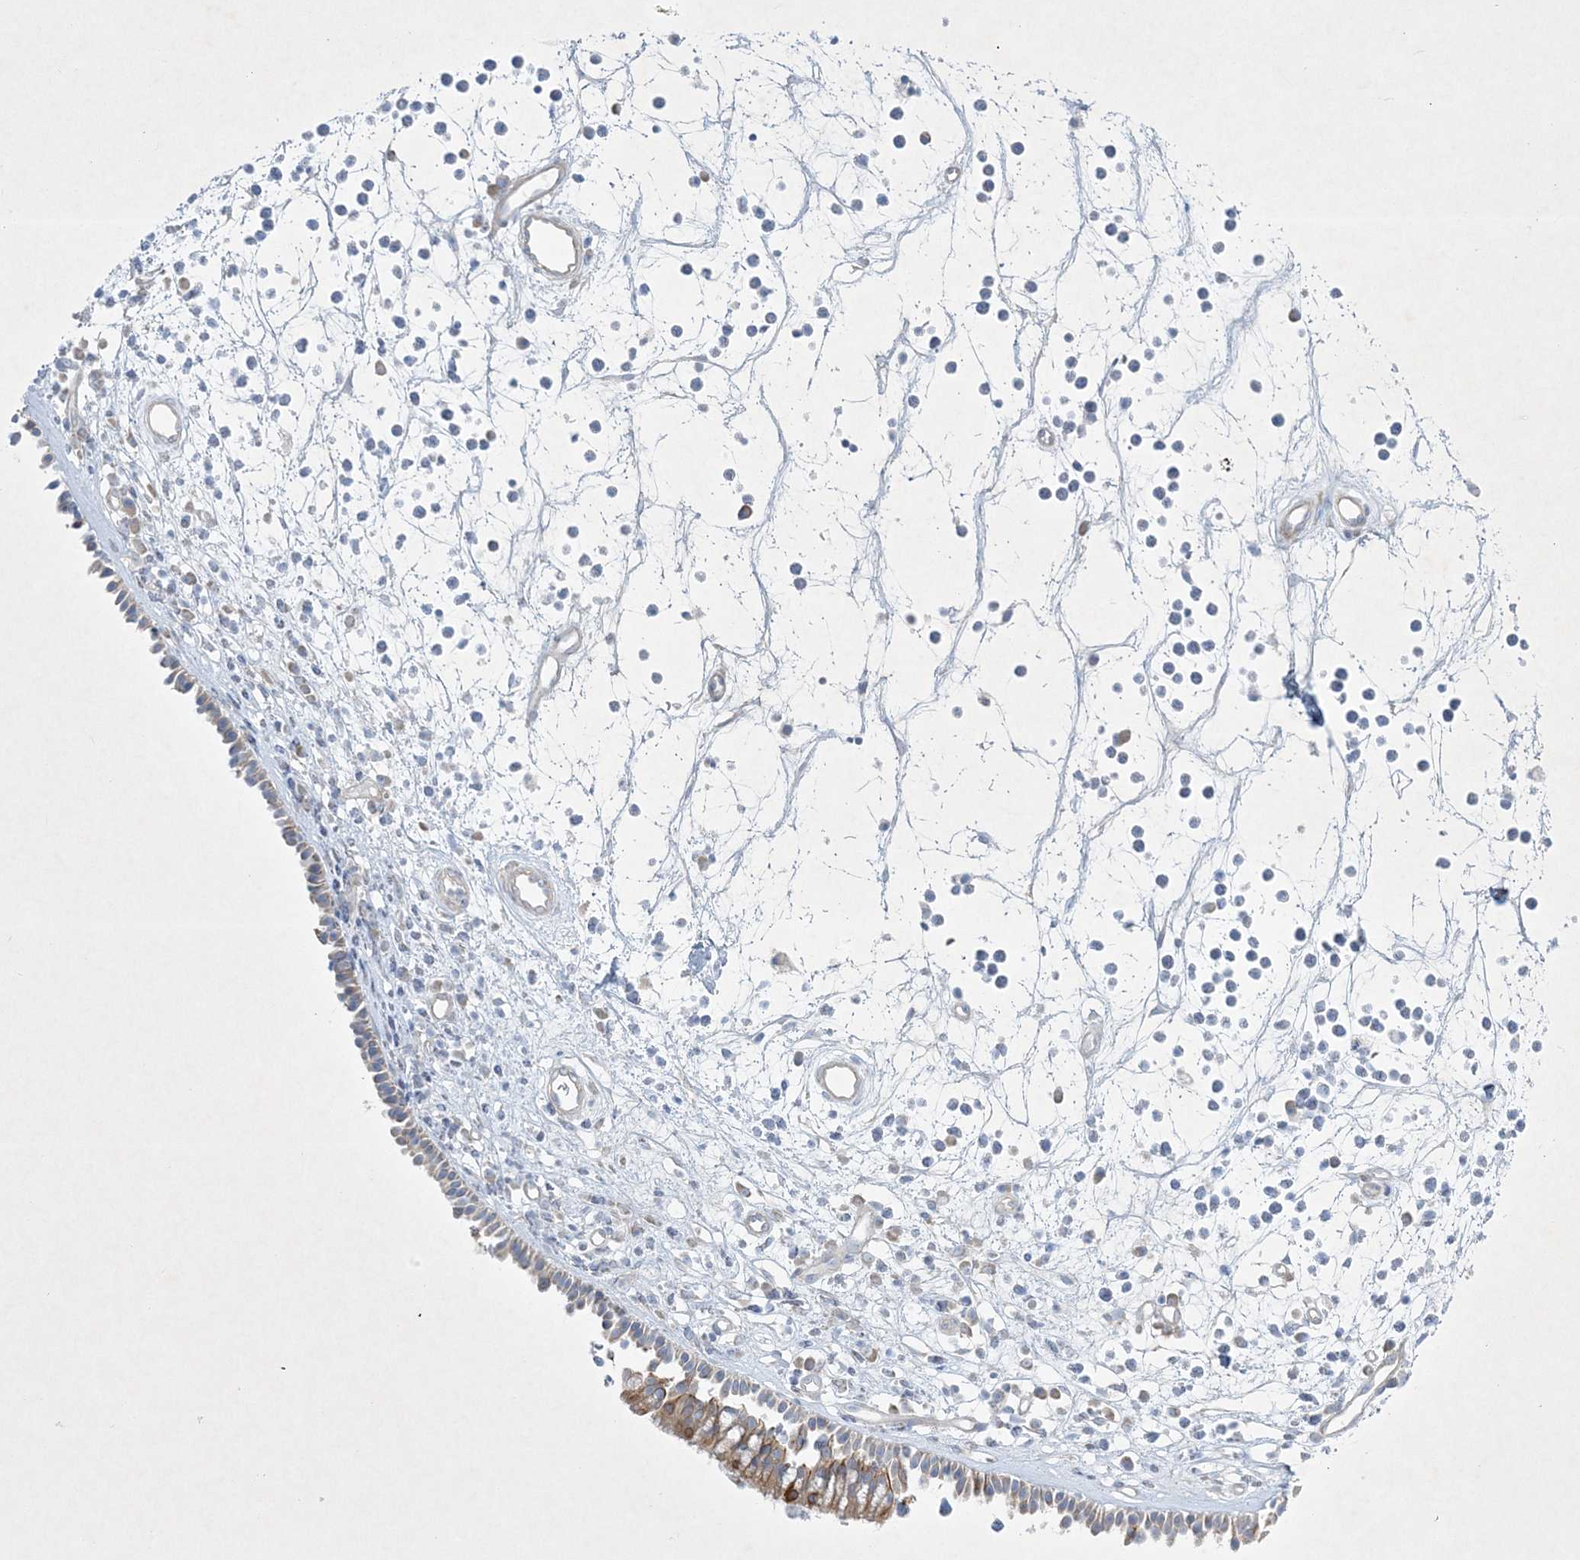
{"staining": {"intensity": "moderate", "quantity": "25%-75%", "location": "cytoplasmic/membranous"}, "tissue": "nasopharynx", "cell_type": "Respiratory epithelial cells", "image_type": "normal", "snomed": [{"axis": "morphology", "description": "Normal tissue, NOS"}, {"axis": "morphology", "description": "Inflammation, NOS"}, {"axis": "morphology", "description": "Malignant melanoma, Metastatic site"}, {"axis": "topography", "description": "Nasopharynx"}], "caption": "Nasopharynx stained for a protein displays moderate cytoplasmic/membranous positivity in respiratory epithelial cells. (brown staining indicates protein expression, while blue staining denotes nuclei).", "gene": "FARSB", "patient": {"sex": "male", "age": 70}}